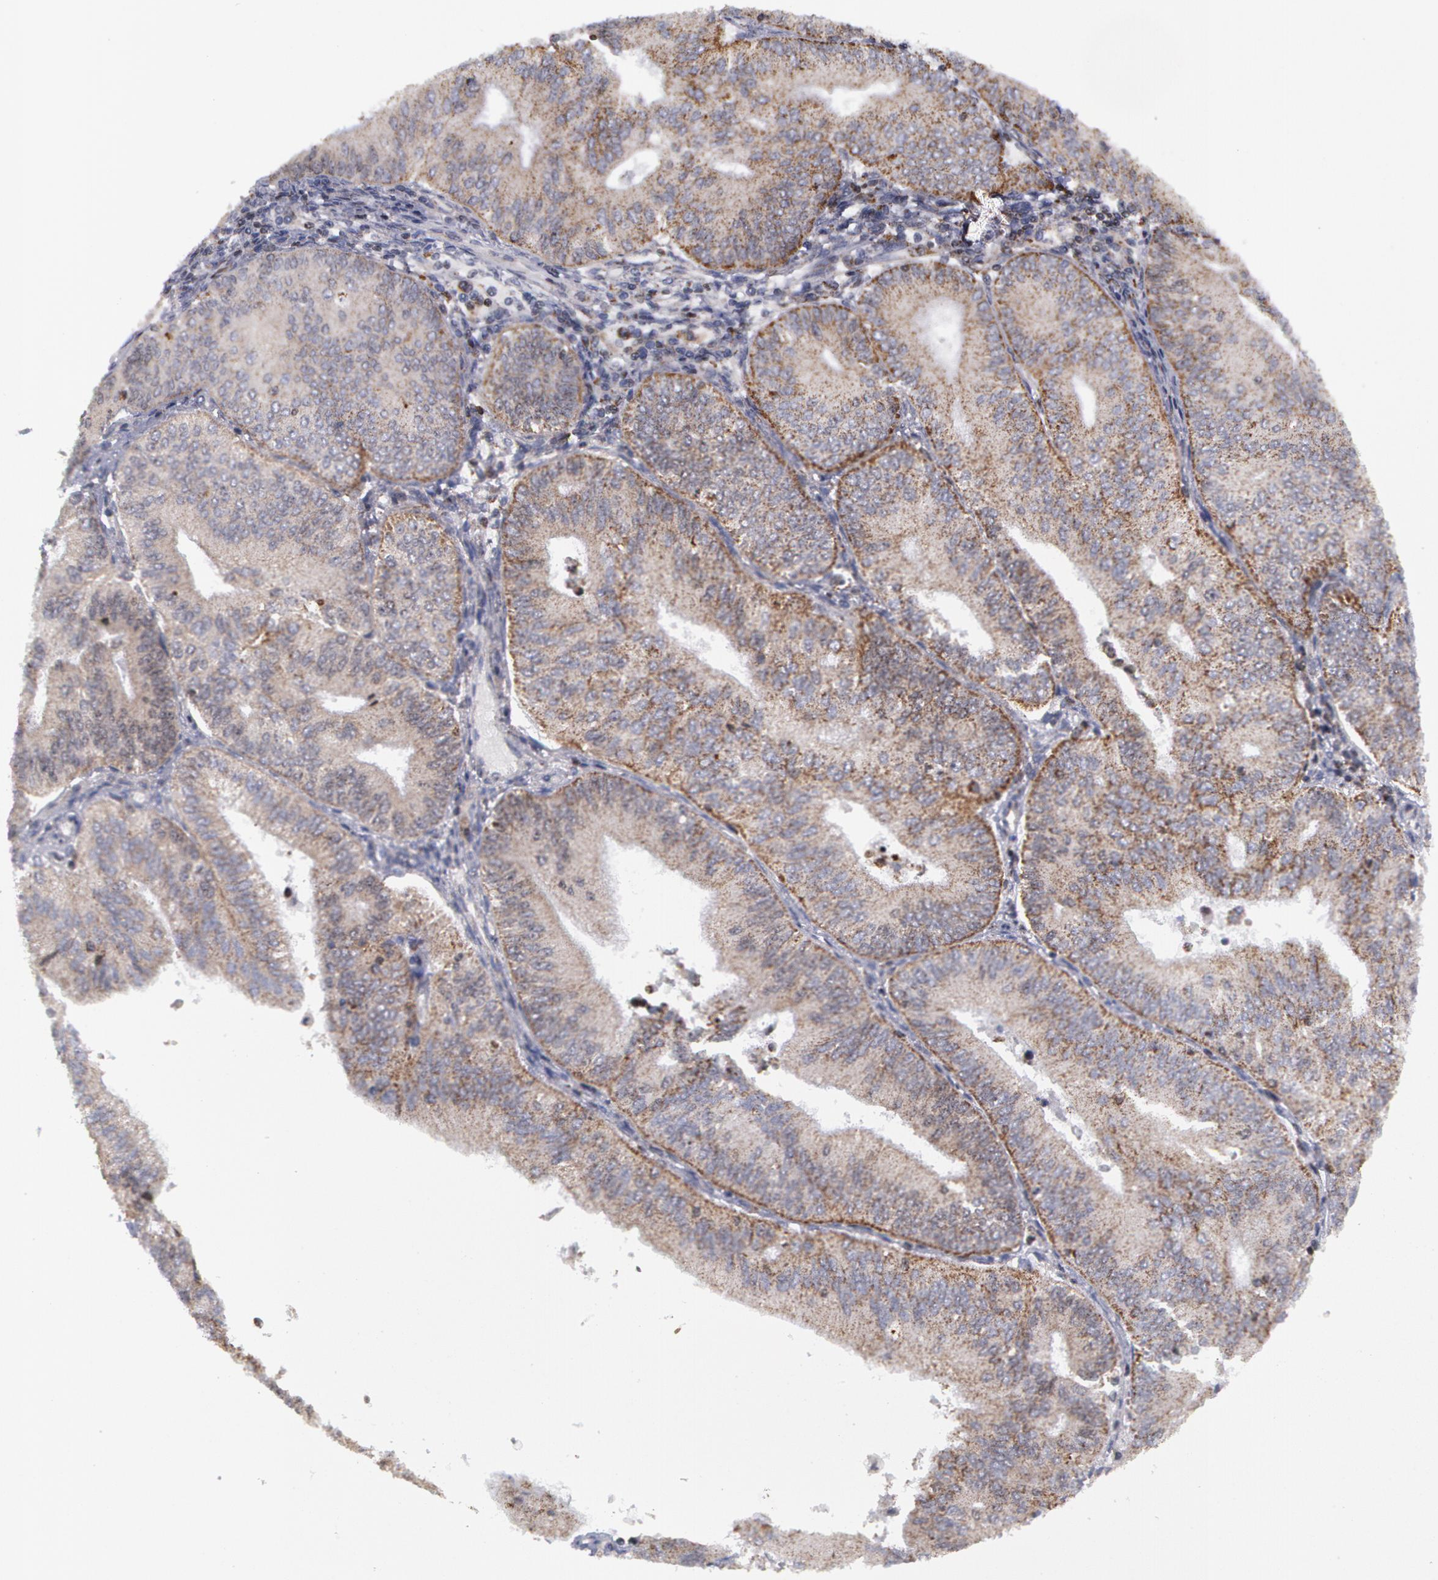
{"staining": {"intensity": "weak", "quantity": "25%-75%", "location": "cytoplasmic/membranous"}, "tissue": "endometrial cancer", "cell_type": "Tumor cells", "image_type": "cancer", "snomed": [{"axis": "morphology", "description": "Adenocarcinoma, NOS"}, {"axis": "topography", "description": "Endometrium"}], "caption": "DAB immunohistochemical staining of human endometrial cancer (adenocarcinoma) shows weak cytoplasmic/membranous protein positivity in approximately 25%-75% of tumor cells. Nuclei are stained in blue.", "gene": "ERBB2", "patient": {"sex": "female", "age": 55}}